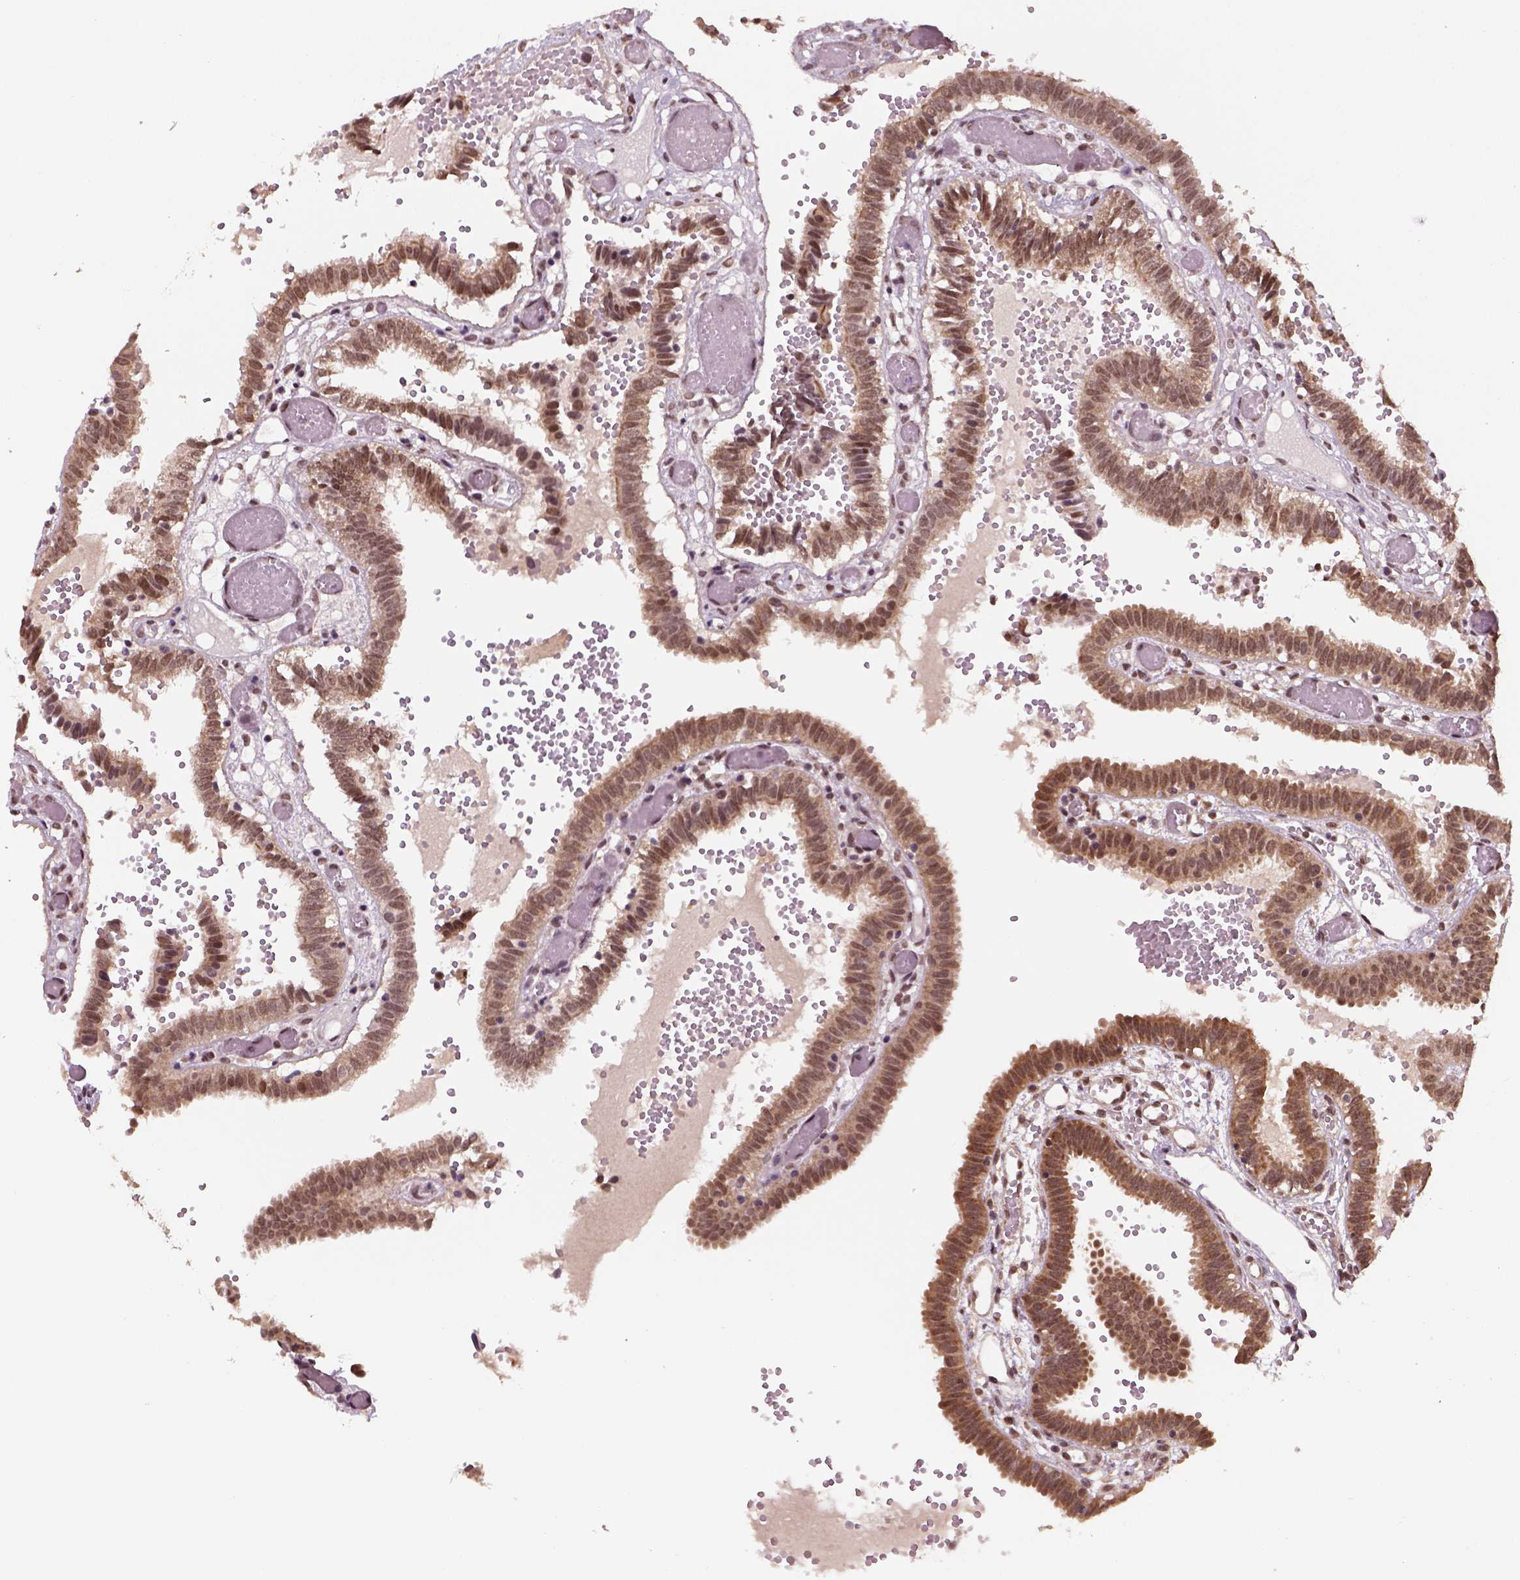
{"staining": {"intensity": "moderate", "quantity": ">75%", "location": "cytoplasmic/membranous,nuclear"}, "tissue": "fallopian tube", "cell_type": "Glandular cells", "image_type": "normal", "snomed": [{"axis": "morphology", "description": "Normal tissue, NOS"}, {"axis": "topography", "description": "Fallopian tube"}], "caption": "Fallopian tube was stained to show a protein in brown. There is medium levels of moderate cytoplasmic/membranous,nuclear positivity in approximately >75% of glandular cells. (Stains: DAB (3,3'-diaminobenzidine) in brown, nuclei in blue, Microscopy: brightfield microscopy at high magnification).", "gene": "NUDT9", "patient": {"sex": "female", "age": 37}}